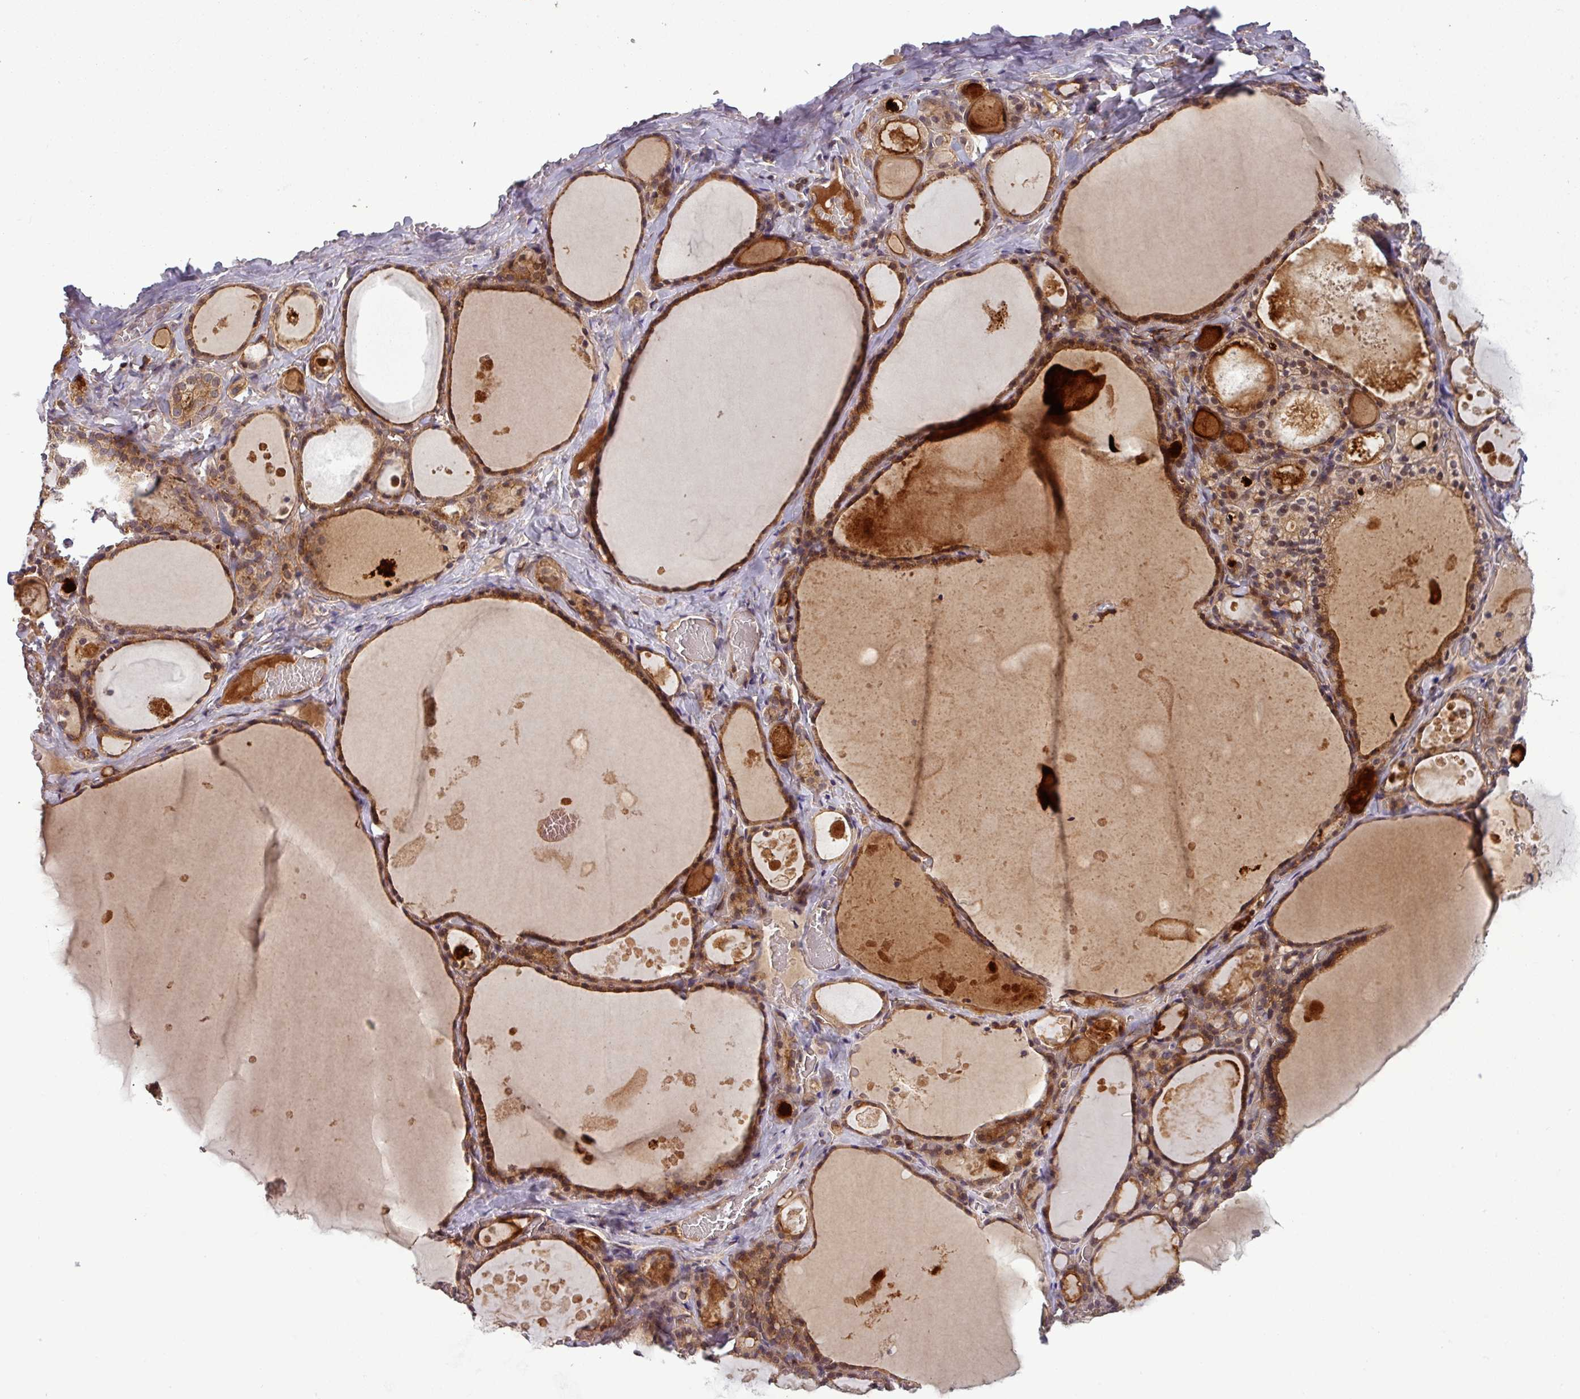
{"staining": {"intensity": "strong", "quantity": ">75%", "location": "cytoplasmic/membranous,nuclear"}, "tissue": "thyroid gland", "cell_type": "Glandular cells", "image_type": "normal", "snomed": [{"axis": "morphology", "description": "Normal tissue, NOS"}, {"axis": "topography", "description": "Thyroid gland"}], "caption": "The photomicrograph displays staining of benign thyroid gland, revealing strong cytoplasmic/membranous,nuclear protein positivity (brown color) within glandular cells. Immunohistochemistry stains the protein of interest in brown and the nuclei are stained blue.", "gene": "PUS1", "patient": {"sex": "male", "age": 56}}